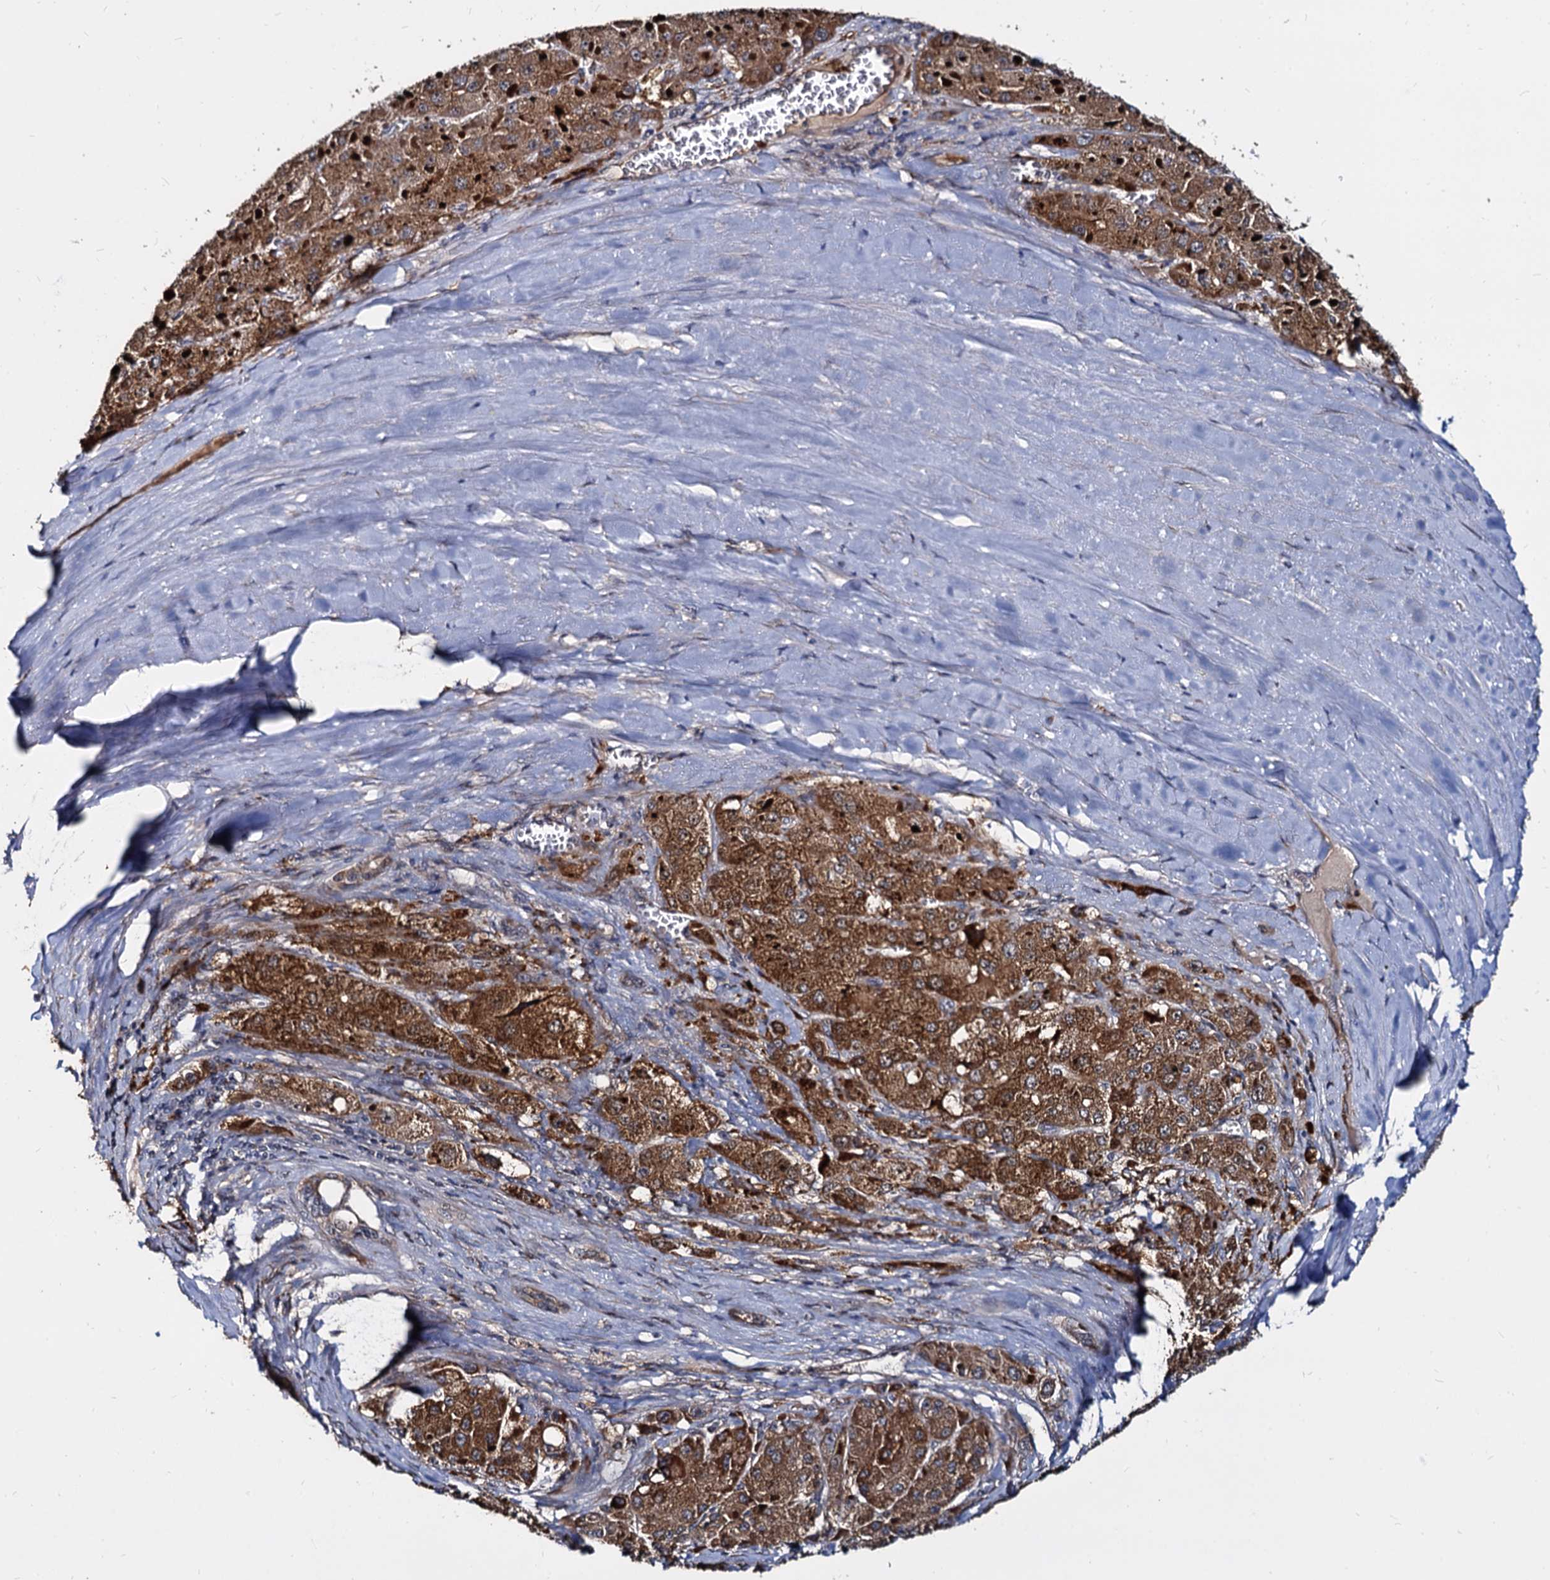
{"staining": {"intensity": "strong", "quantity": ">75%", "location": "cytoplasmic/membranous"}, "tissue": "liver cancer", "cell_type": "Tumor cells", "image_type": "cancer", "snomed": [{"axis": "morphology", "description": "Carcinoma, Hepatocellular, NOS"}, {"axis": "topography", "description": "Liver"}], "caption": "Brown immunohistochemical staining in human liver cancer (hepatocellular carcinoma) reveals strong cytoplasmic/membranous expression in approximately >75% of tumor cells. Immunohistochemistry (ihc) stains the protein of interest in brown and the nuclei are stained blue.", "gene": "WWC3", "patient": {"sex": "female", "age": 73}}